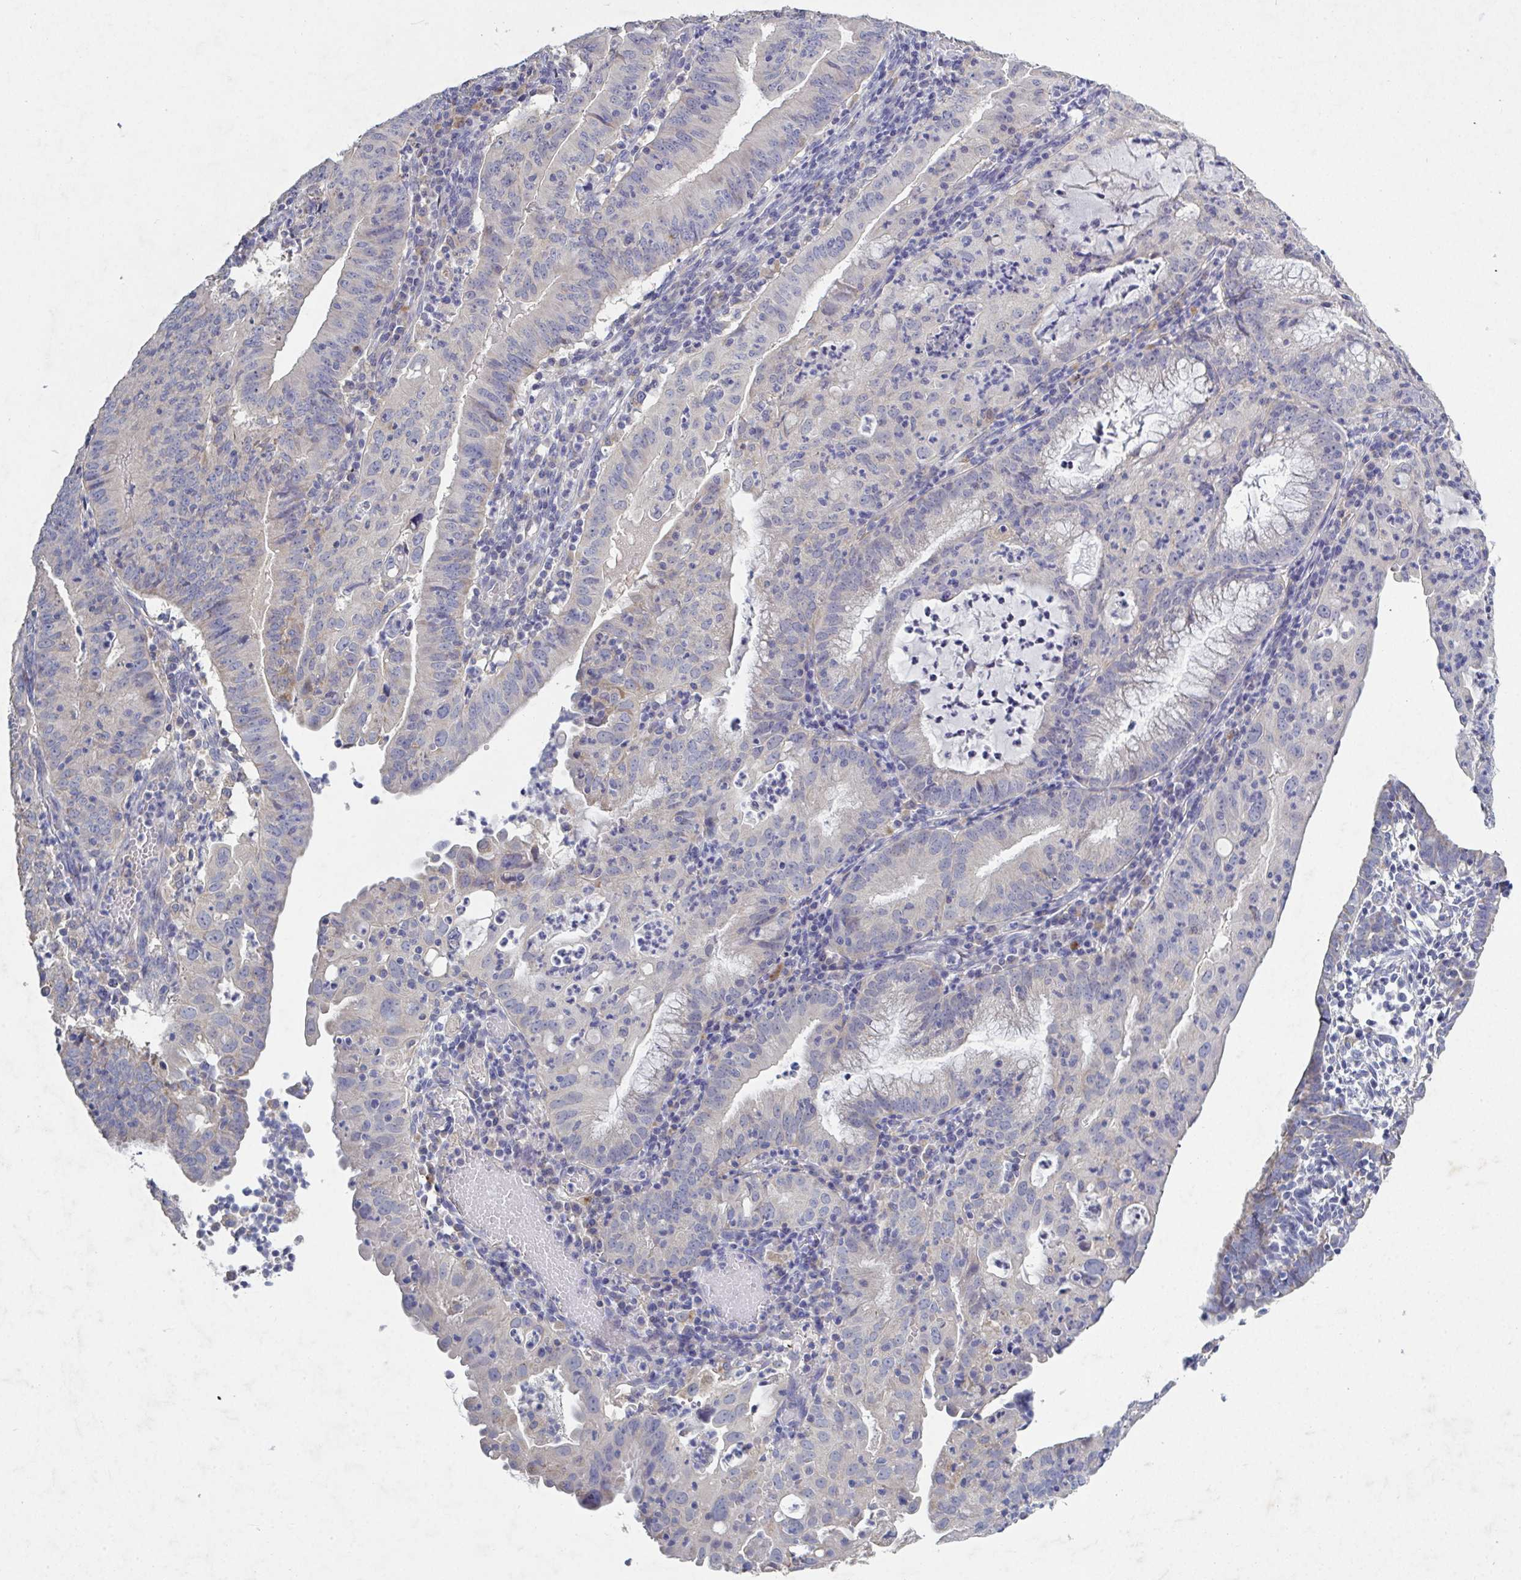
{"staining": {"intensity": "negative", "quantity": "none", "location": "none"}, "tissue": "endometrial cancer", "cell_type": "Tumor cells", "image_type": "cancer", "snomed": [{"axis": "morphology", "description": "Adenocarcinoma, NOS"}, {"axis": "topography", "description": "Endometrium"}], "caption": "An IHC histopathology image of endometrial adenocarcinoma is shown. There is no staining in tumor cells of endometrial adenocarcinoma.", "gene": "GALNT13", "patient": {"sex": "female", "age": 60}}